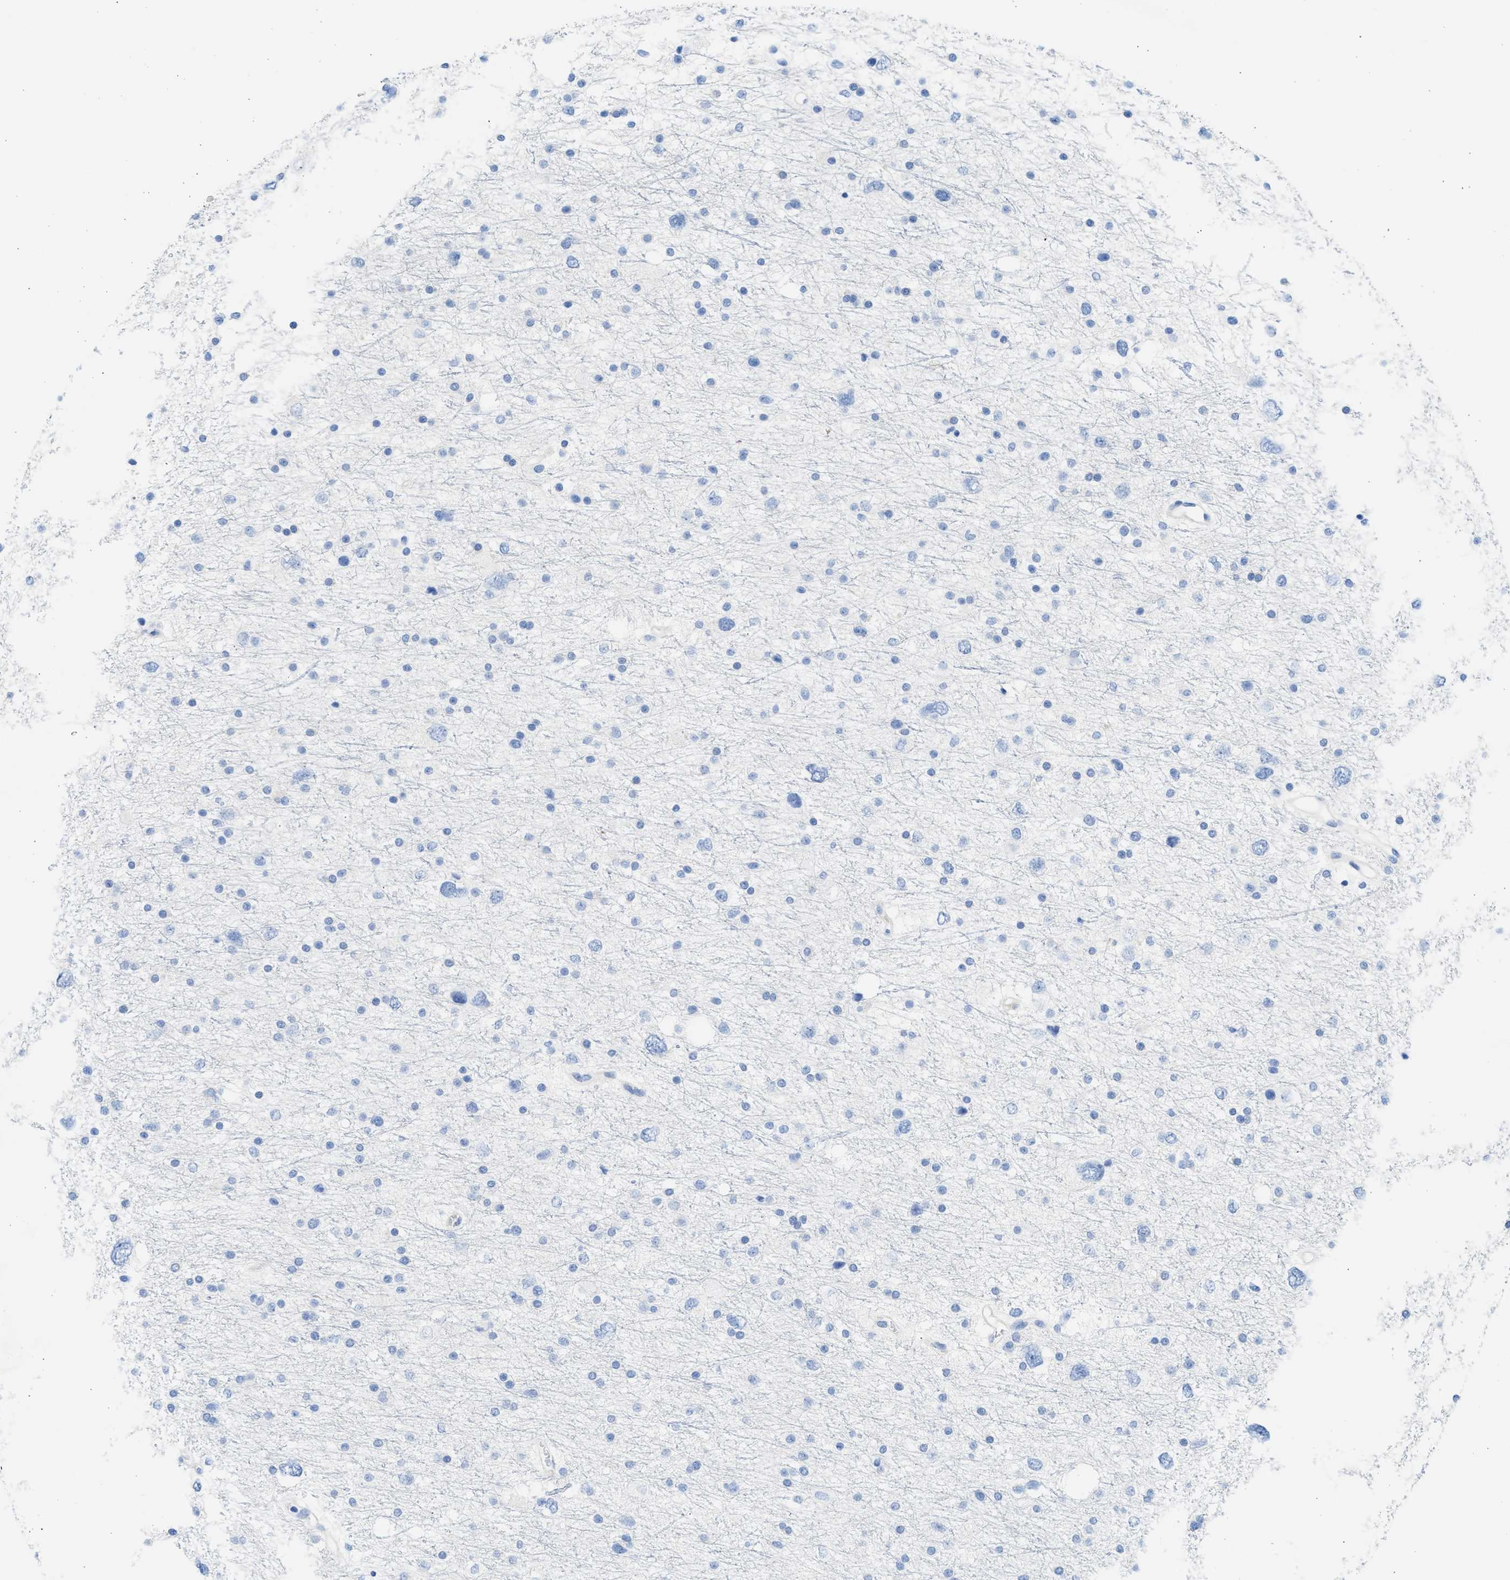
{"staining": {"intensity": "negative", "quantity": "none", "location": "none"}, "tissue": "glioma", "cell_type": "Tumor cells", "image_type": "cancer", "snomed": [{"axis": "morphology", "description": "Glioma, malignant, Low grade"}, {"axis": "topography", "description": "Brain"}], "caption": "DAB (3,3'-diaminobenzidine) immunohistochemical staining of malignant glioma (low-grade) displays no significant positivity in tumor cells.", "gene": "SPATA3", "patient": {"sex": "female", "age": 37}}